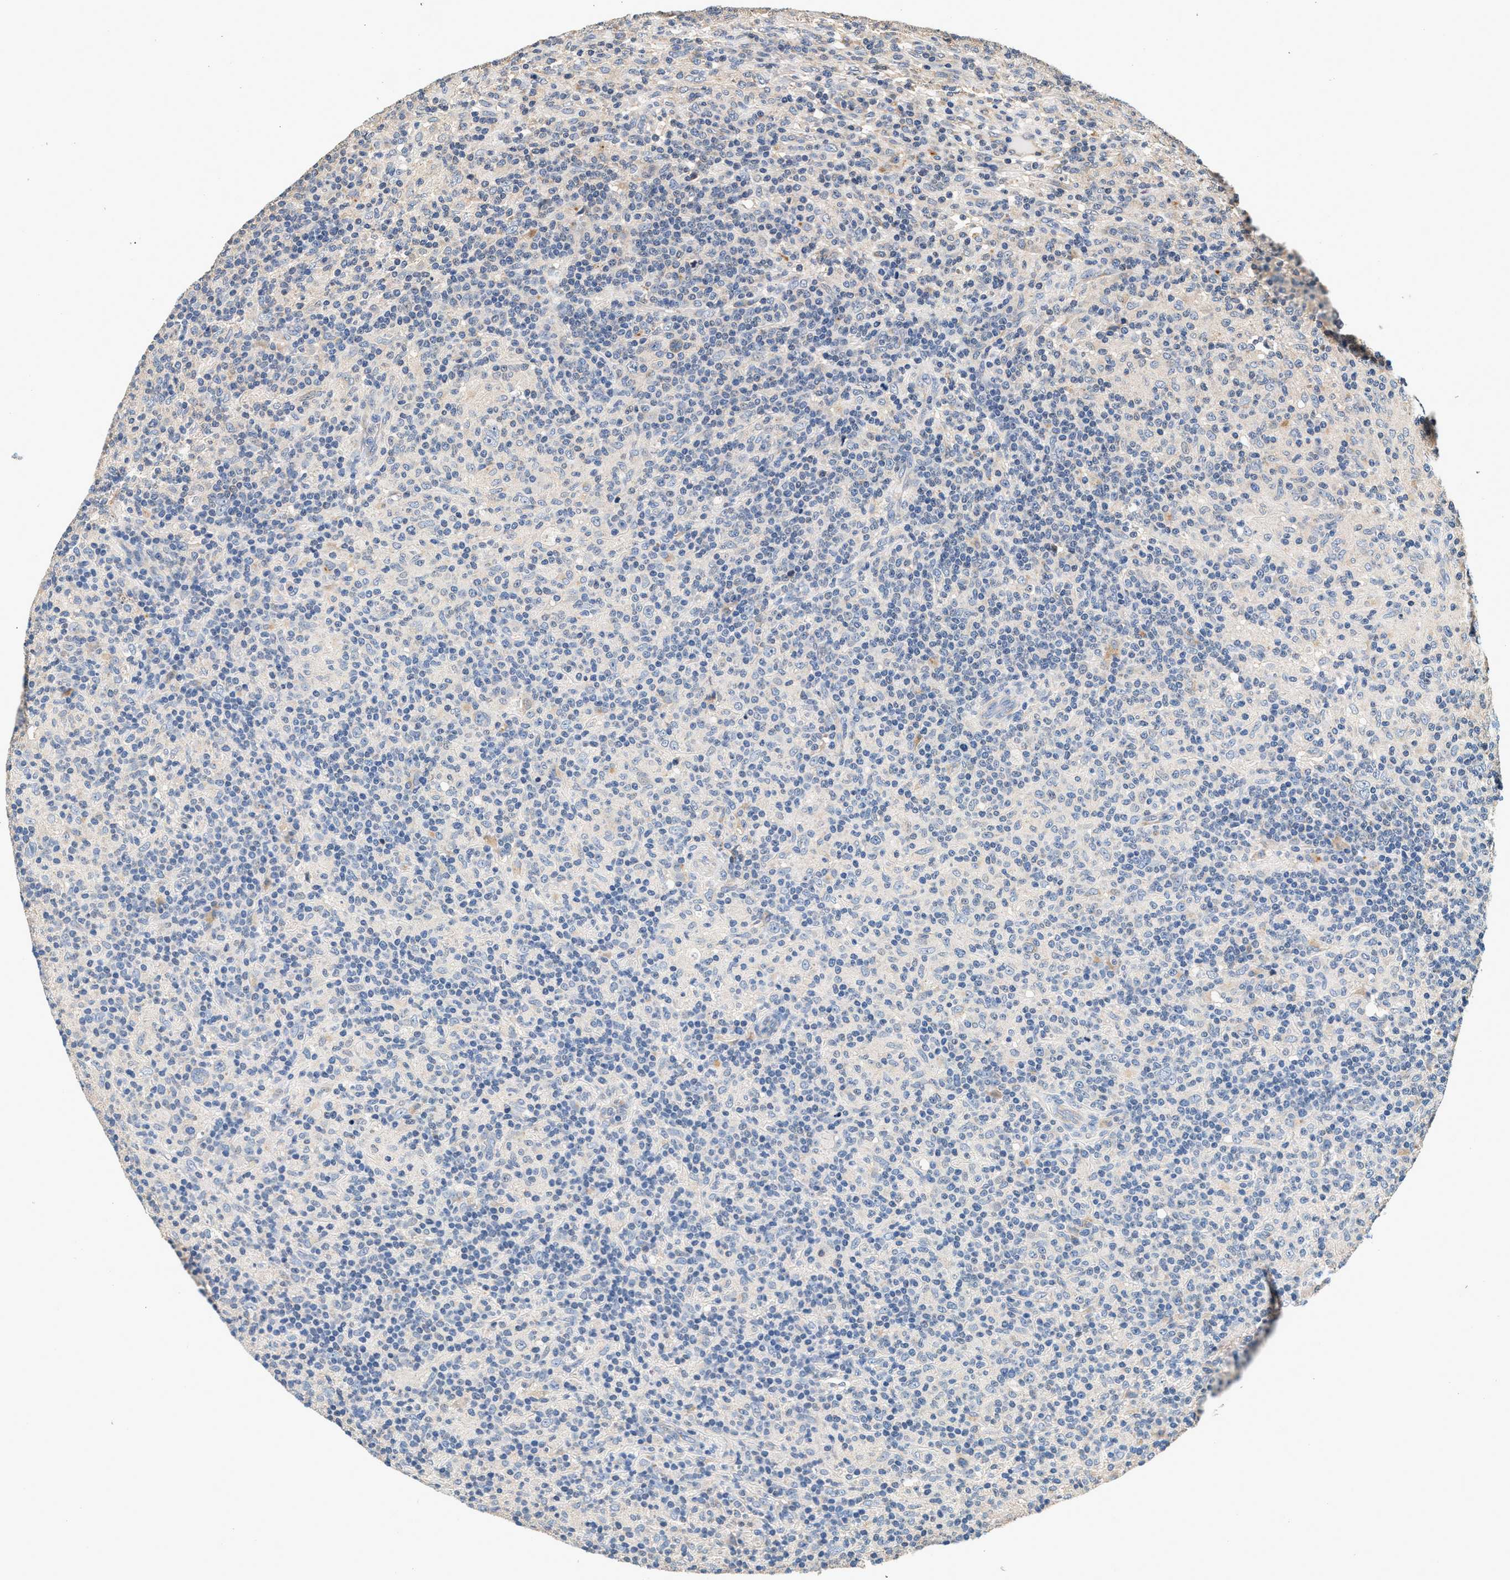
{"staining": {"intensity": "negative", "quantity": "none", "location": "none"}, "tissue": "lymphoma", "cell_type": "Tumor cells", "image_type": "cancer", "snomed": [{"axis": "morphology", "description": "Hodgkin's disease, NOS"}, {"axis": "topography", "description": "Lymph node"}], "caption": "Tumor cells are negative for brown protein staining in lymphoma. (DAB immunohistochemistry (IHC) with hematoxylin counter stain).", "gene": "PTGR3", "patient": {"sex": "male", "age": 70}}